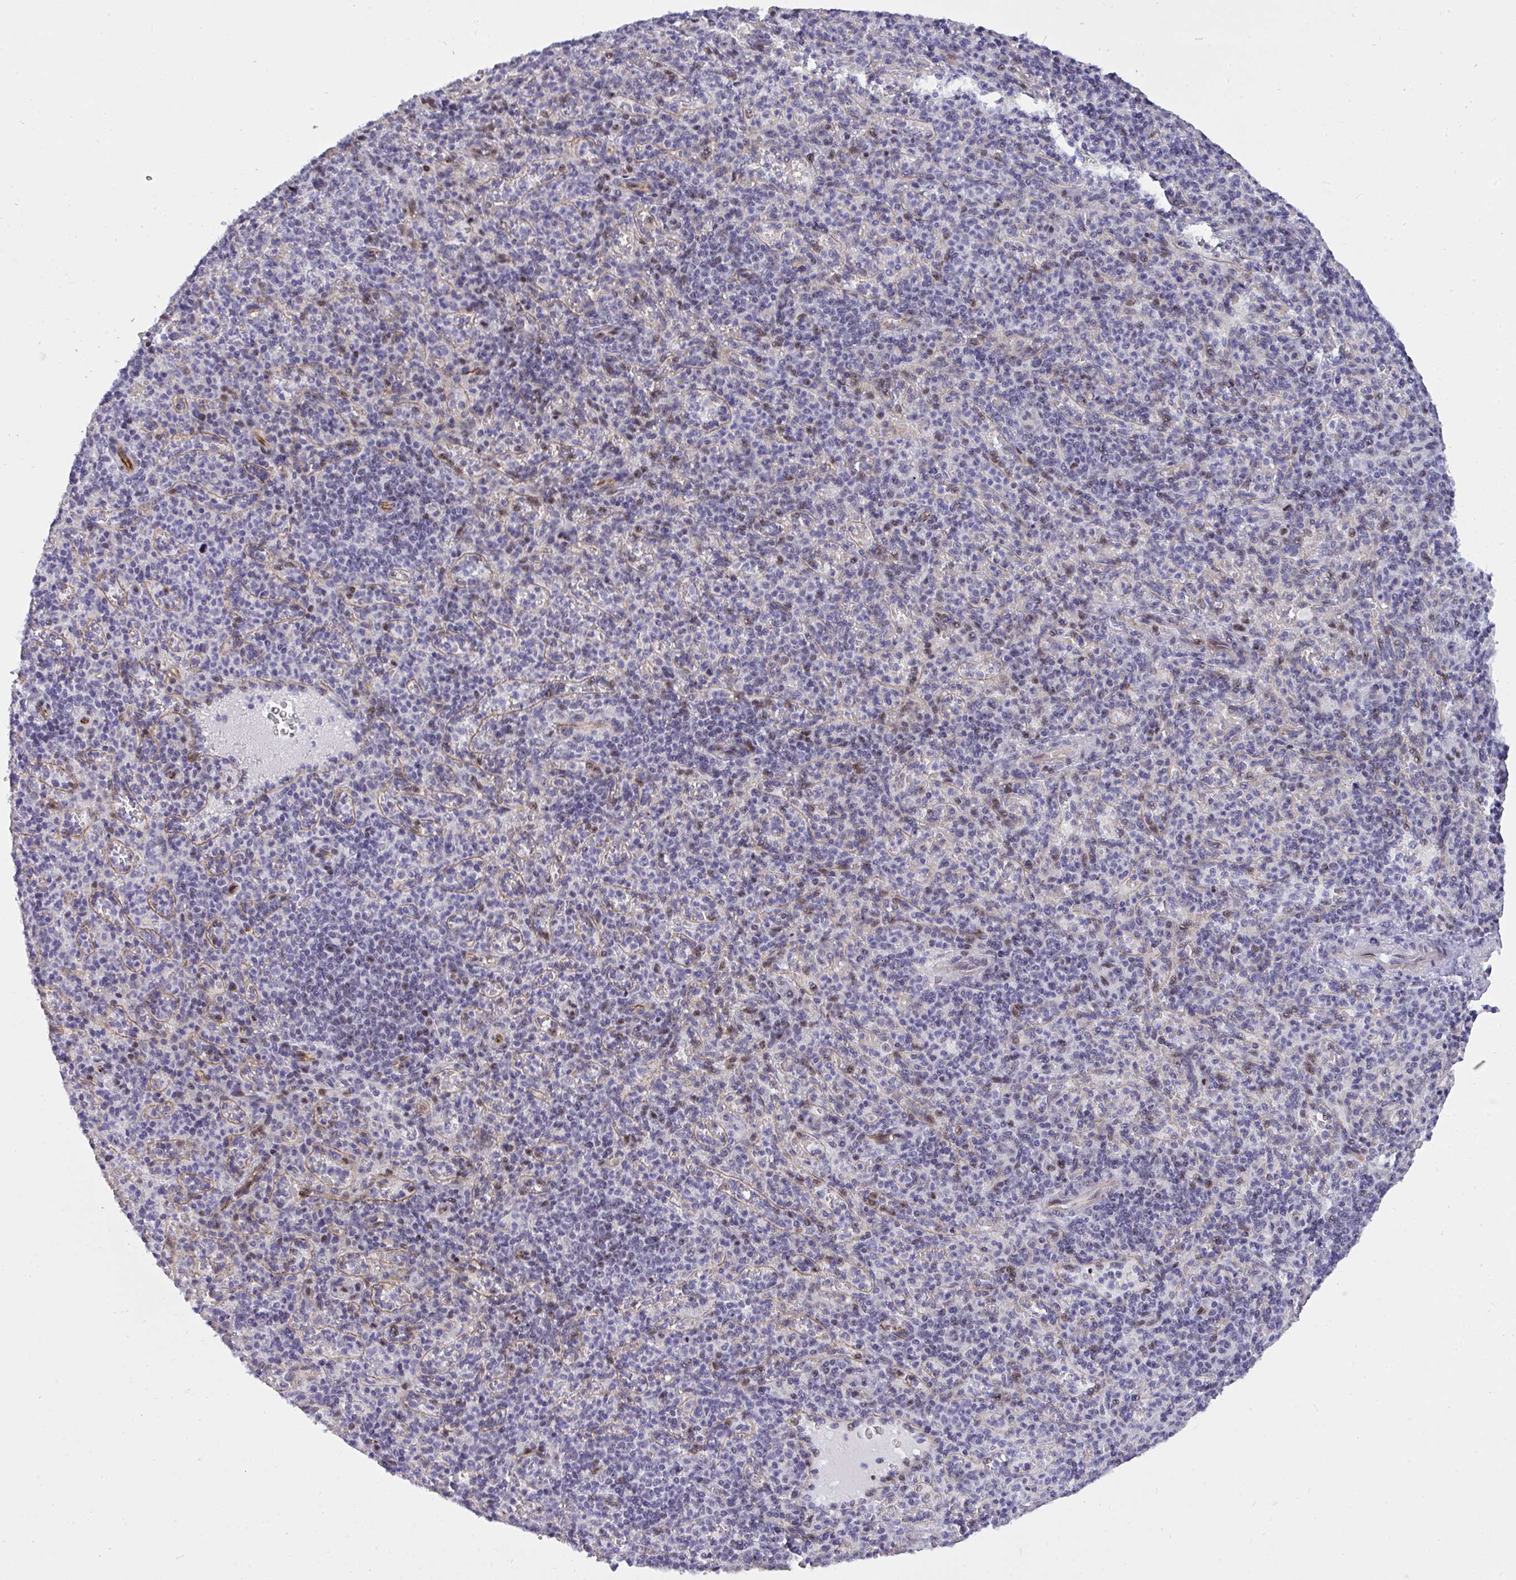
{"staining": {"intensity": "negative", "quantity": "none", "location": "none"}, "tissue": "spleen", "cell_type": "Cells in red pulp", "image_type": "normal", "snomed": [{"axis": "morphology", "description": "Normal tissue, NOS"}, {"axis": "topography", "description": "Spleen"}], "caption": "IHC of unremarkable human spleen reveals no positivity in cells in red pulp.", "gene": "PLPPR3", "patient": {"sex": "female", "age": 74}}